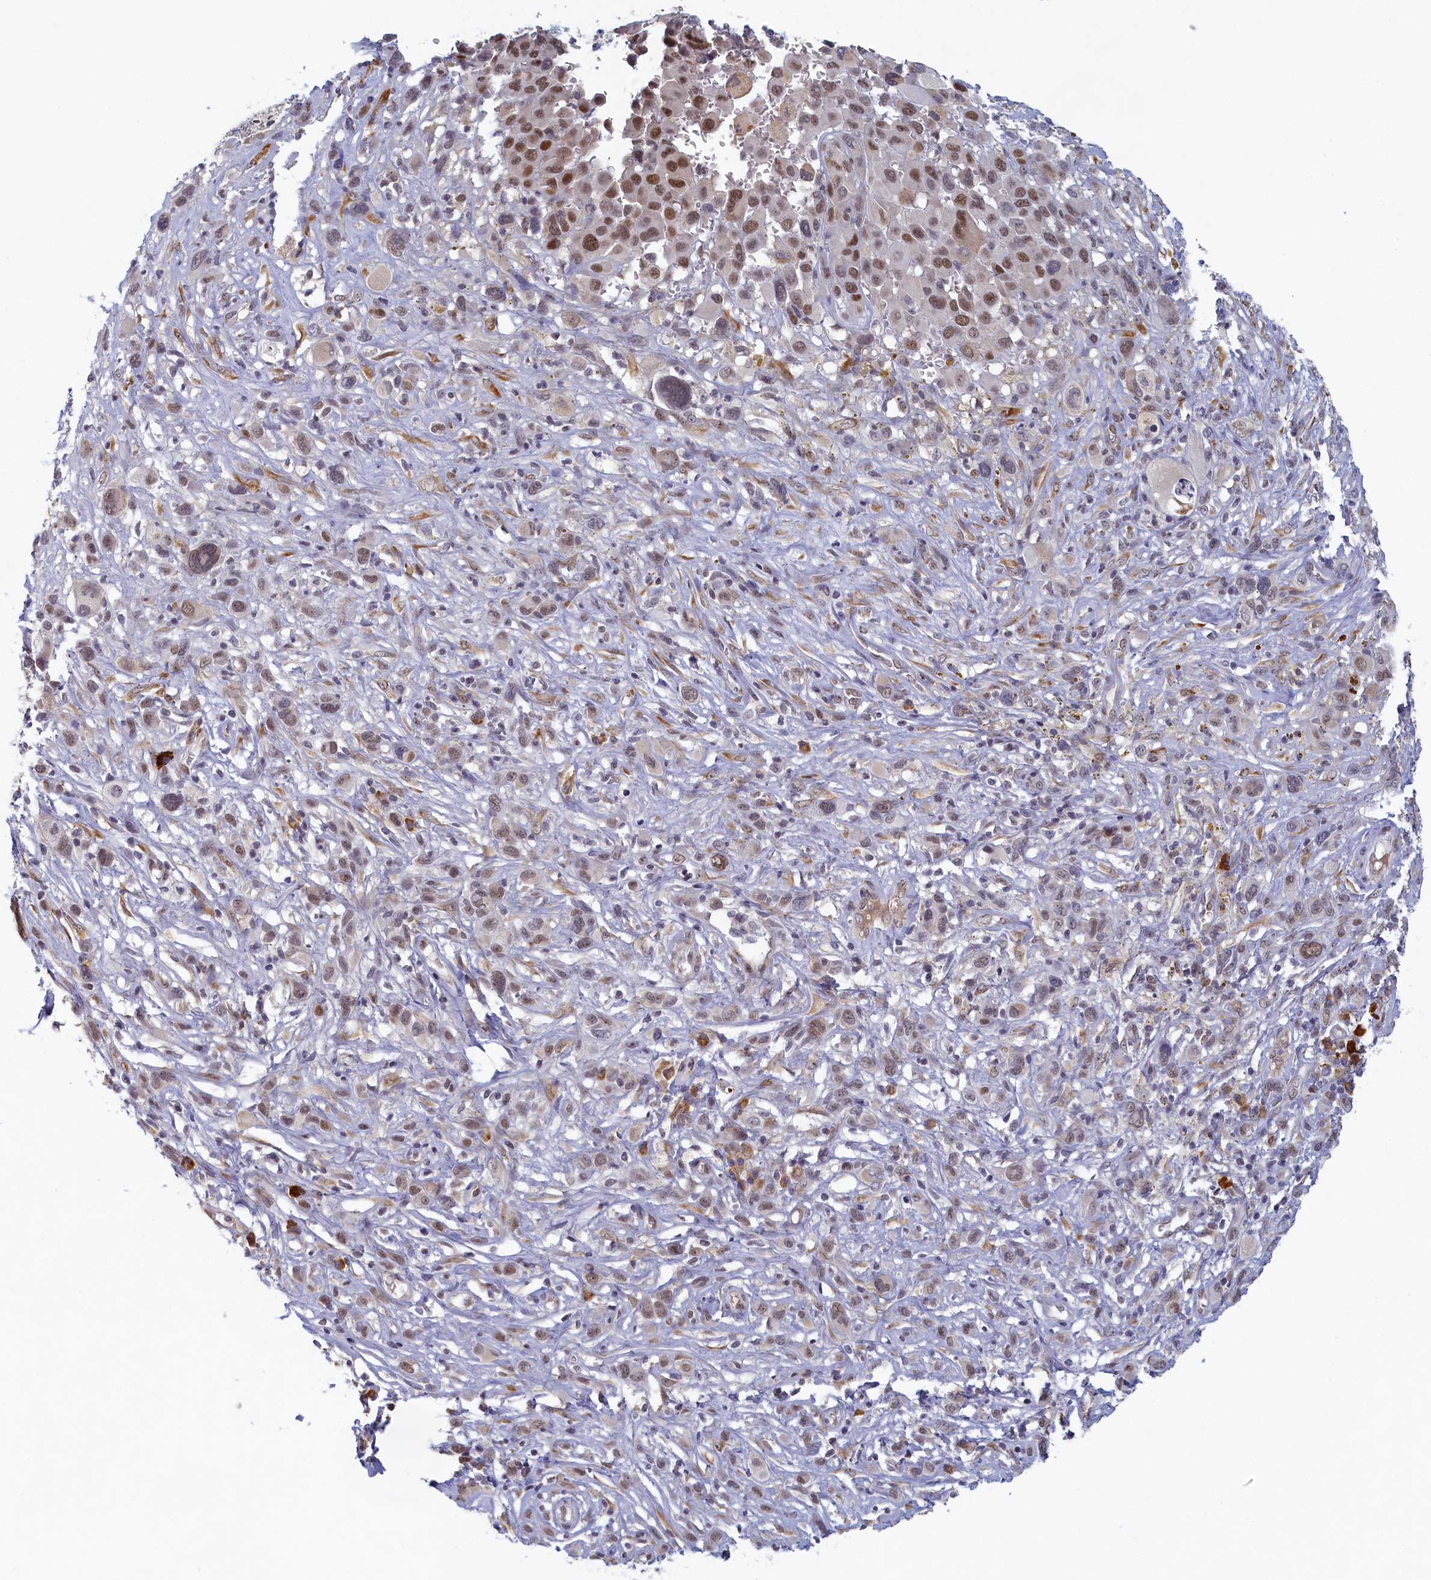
{"staining": {"intensity": "moderate", "quantity": "25%-75%", "location": "nuclear"}, "tissue": "melanoma", "cell_type": "Tumor cells", "image_type": "cancer", "snomed": [{"axis": "morphology", "description": "Malignant melanoma, NOS"}, {"axis": "topography", "description": "Skin of trunk"}], "caption": "Malignant melanoma stained for a protein exhibits moderate nuclear positivity in tumor cells.", "gene": "DNAJC17", "patient": {"sex": "male", "age": 71}}